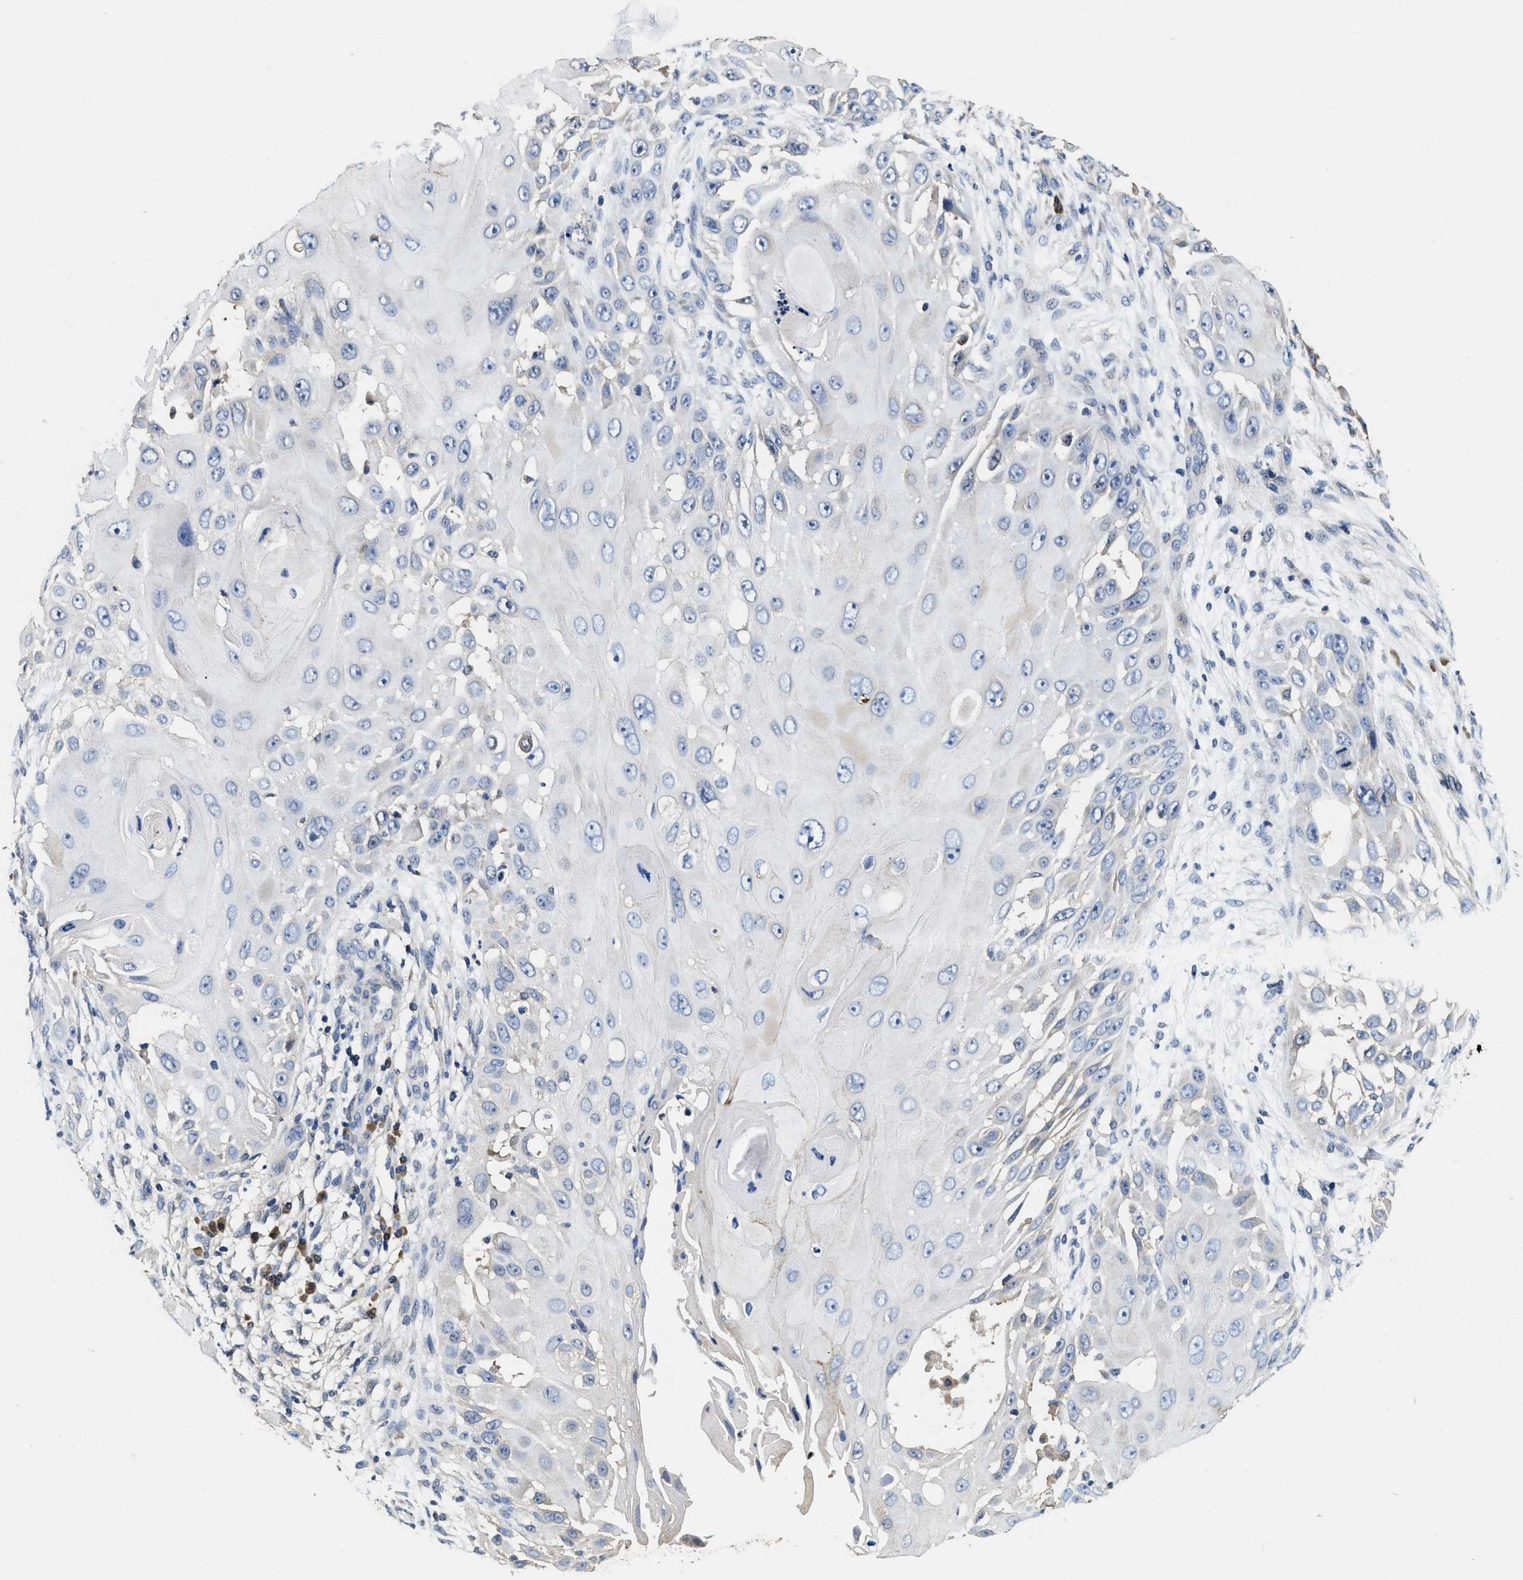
{"staining": {"intensity": "negative", "quantity": "none", "location": "none"}, "tissue": "skin cancer", "cell_type": "Tumor cells", "image_type": "cancer", "snomed": [{"axis": "morphology", "description": "Squamous cell carcinoma, NOS"}, {"axis": "topography", "description": "Skin"}], "caption": "IHC image of neoplastic tissue: human skin squamous cell carcinoma stained with DAB displays no significant protein positivity in tumor cells.", "gene": "PHPT1", "patient": {"sex": "female", "age": 44}}